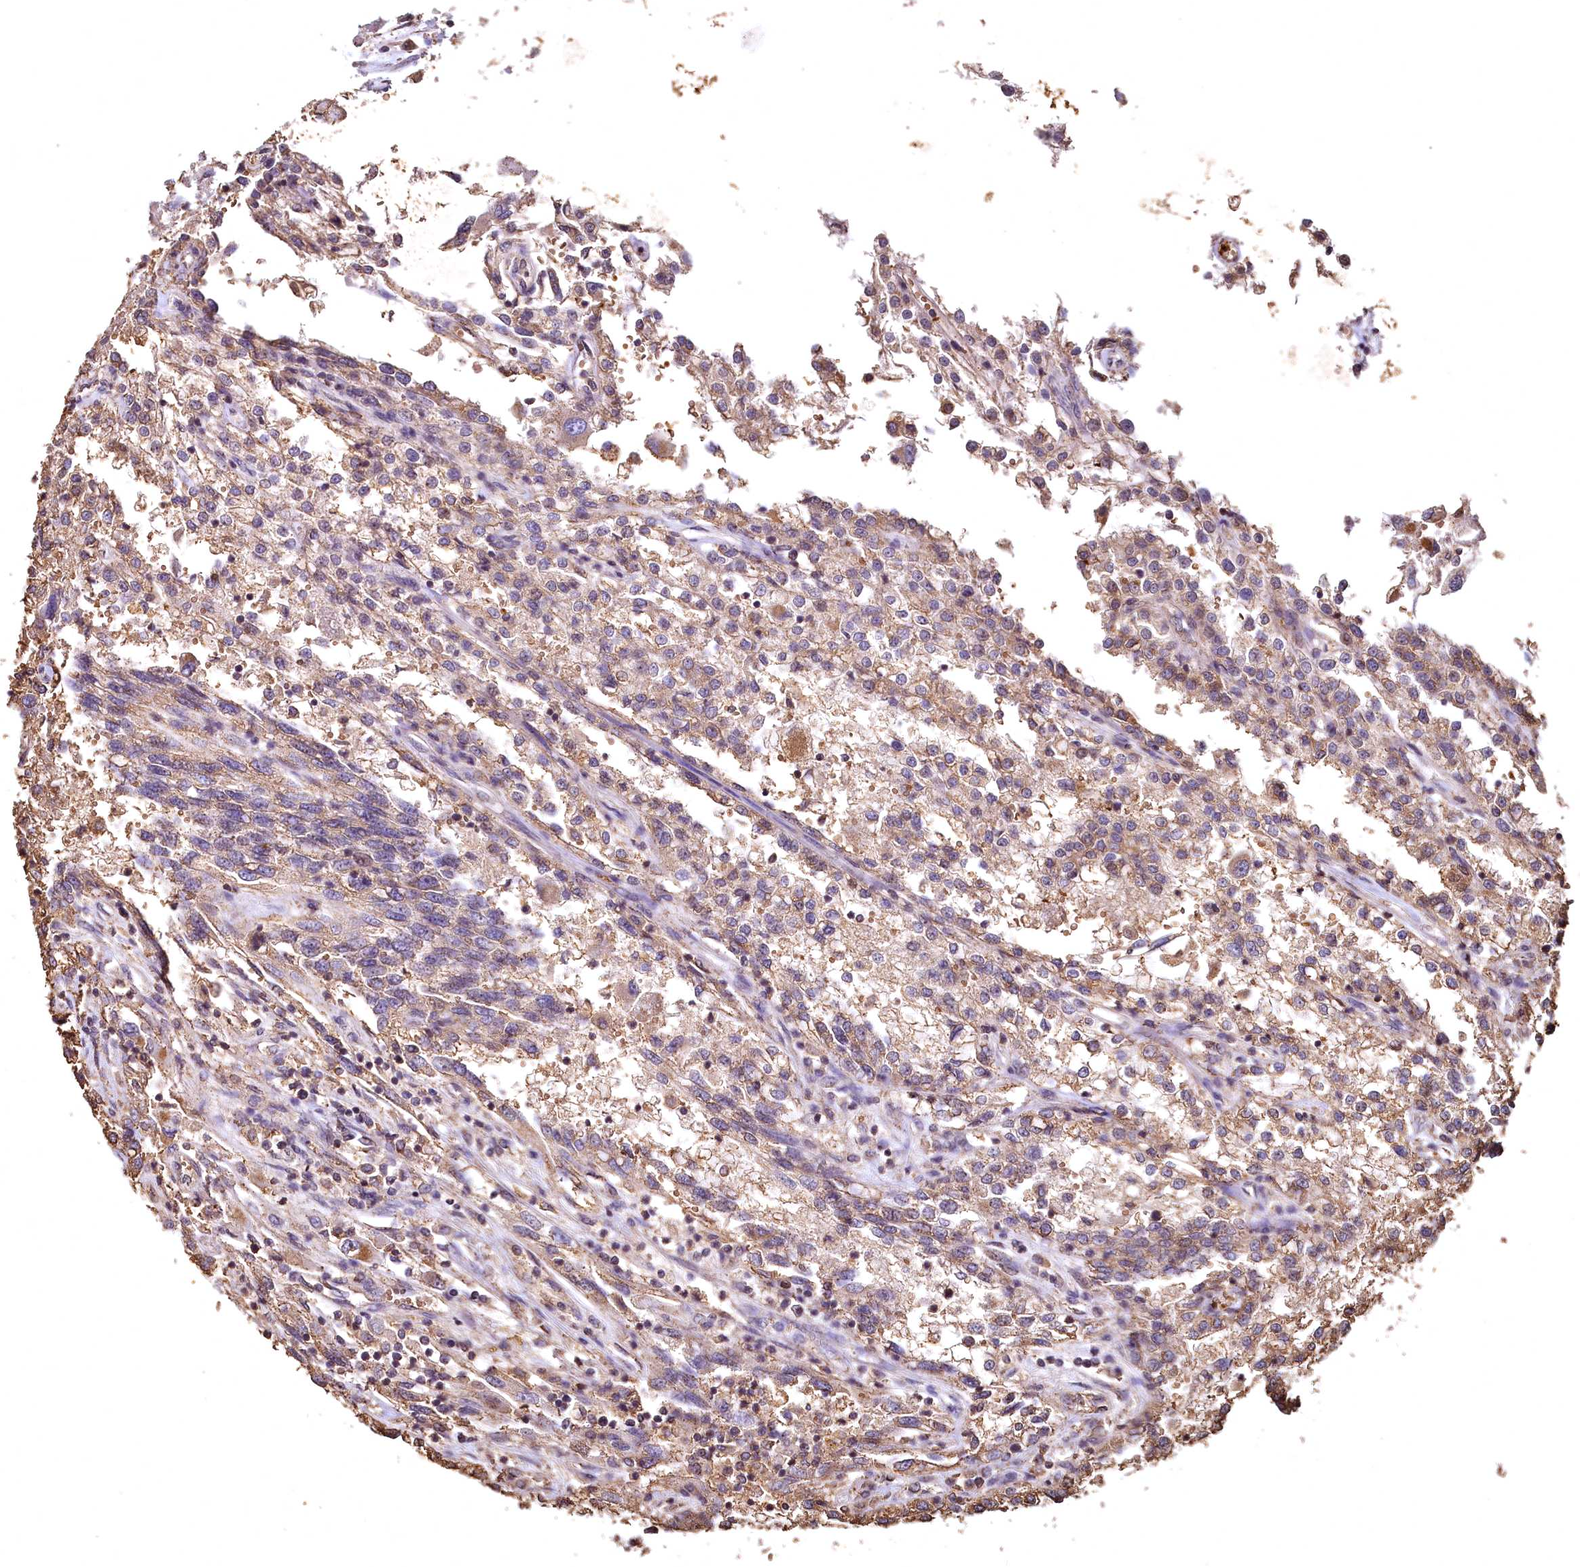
{"staining": {"intensity": "weak", "quantity": ">75%", "location": "cytoplasmic/membranous"}, "tissue": "renal cancer", "cell_type": "Tumor cells", "image_type": "cancer", "snomed": [{"axis": "morphology", "description": "Adenocarcinoma, NOS"}, {"axis": "topography", "description": "Kidney"}], "caption": "Immunohistochemical staining of adenocarcinoma (renal) reveals low levels of weak cytoplasmic/membranous protein positivity in about >75% of tumor cells. (DAB IHC with brightfield microscopy, high magnification).", "gene": "SPTA1", "patient": {"sex": "female", "age": 52}}